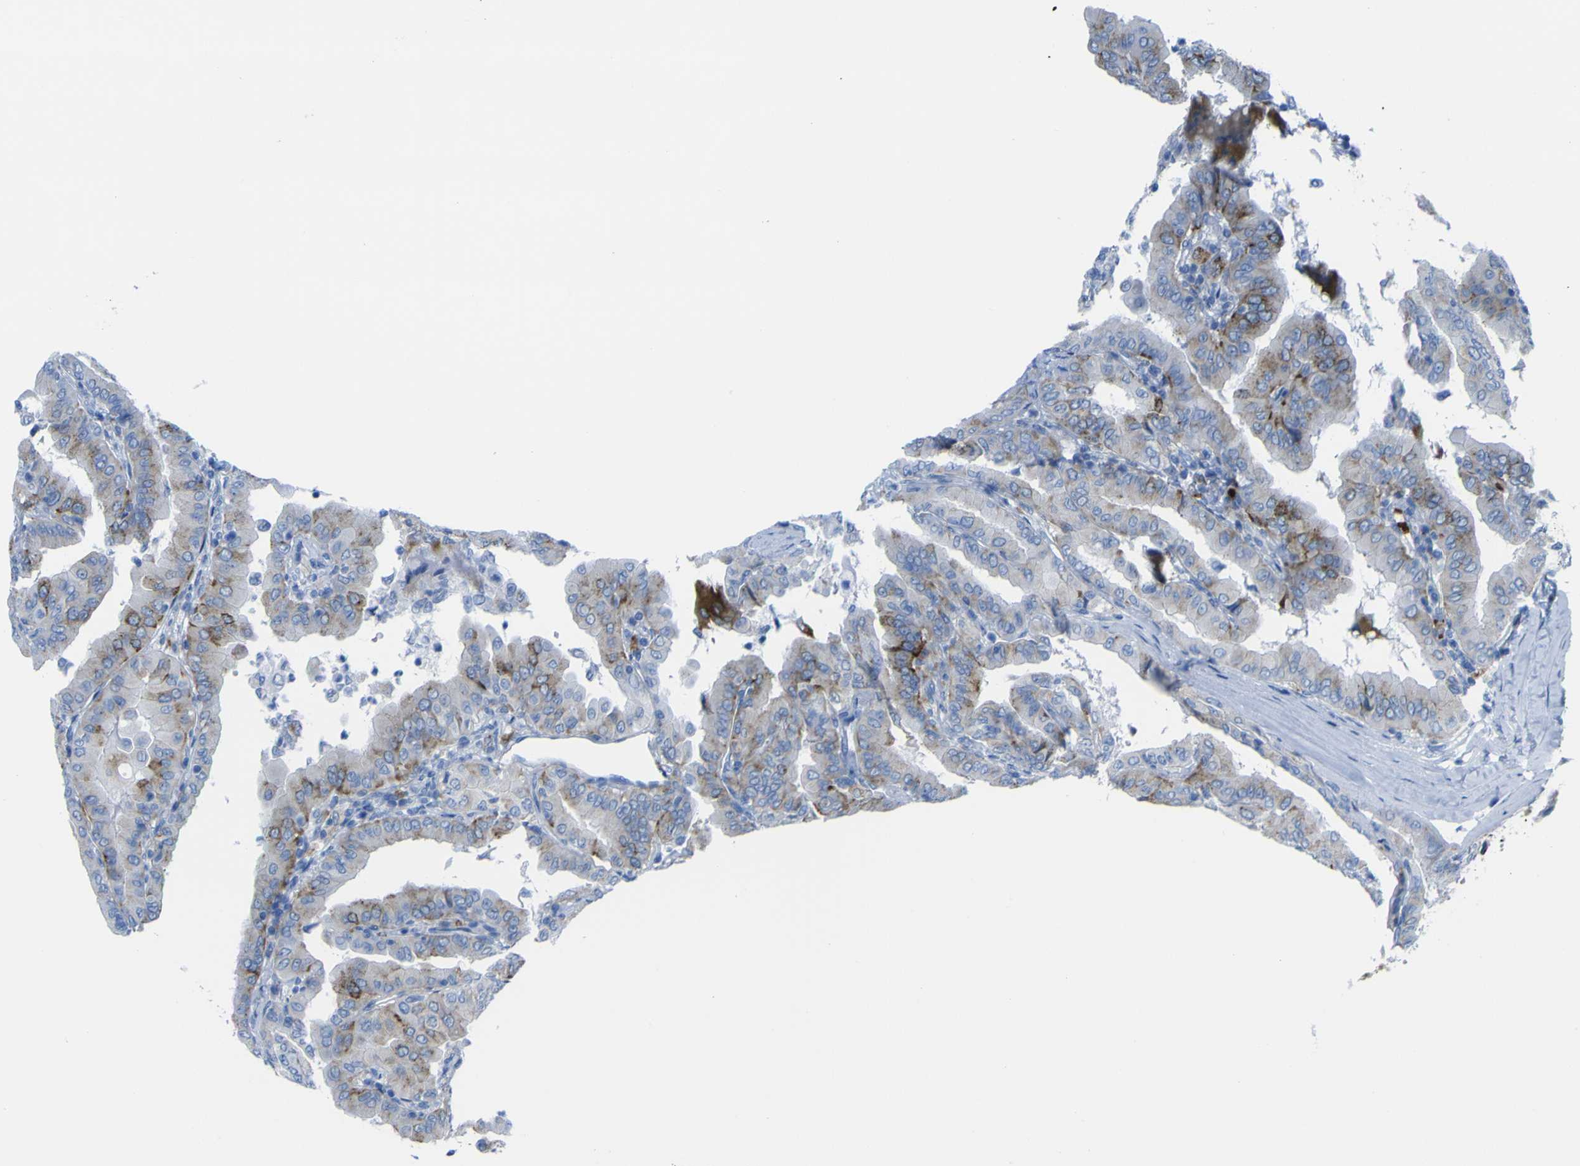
{"staining": {"intensity": "moderate", "quantity": "25%-75%", "location": "cytoplasmic/membranous"}, "tissue": "thyroid cancer", "cell_type": "Tumor cells", "image_type": "cancer", "snomed": [{"axis": "morphology", "description": "Papillary adenocarcinoma, NOS"}, {"axis": "topography", "description": "Thyroid gland"}], "caption": "Papillary adenocarcinoma (thyroid) stained for a protein (brown) shows moderate cytoplasmic/membranous positive staining in approximately 25%-75% of tumor cells.", "gene": "PLD3", "patient": {"sex": "male", "age": 33}}